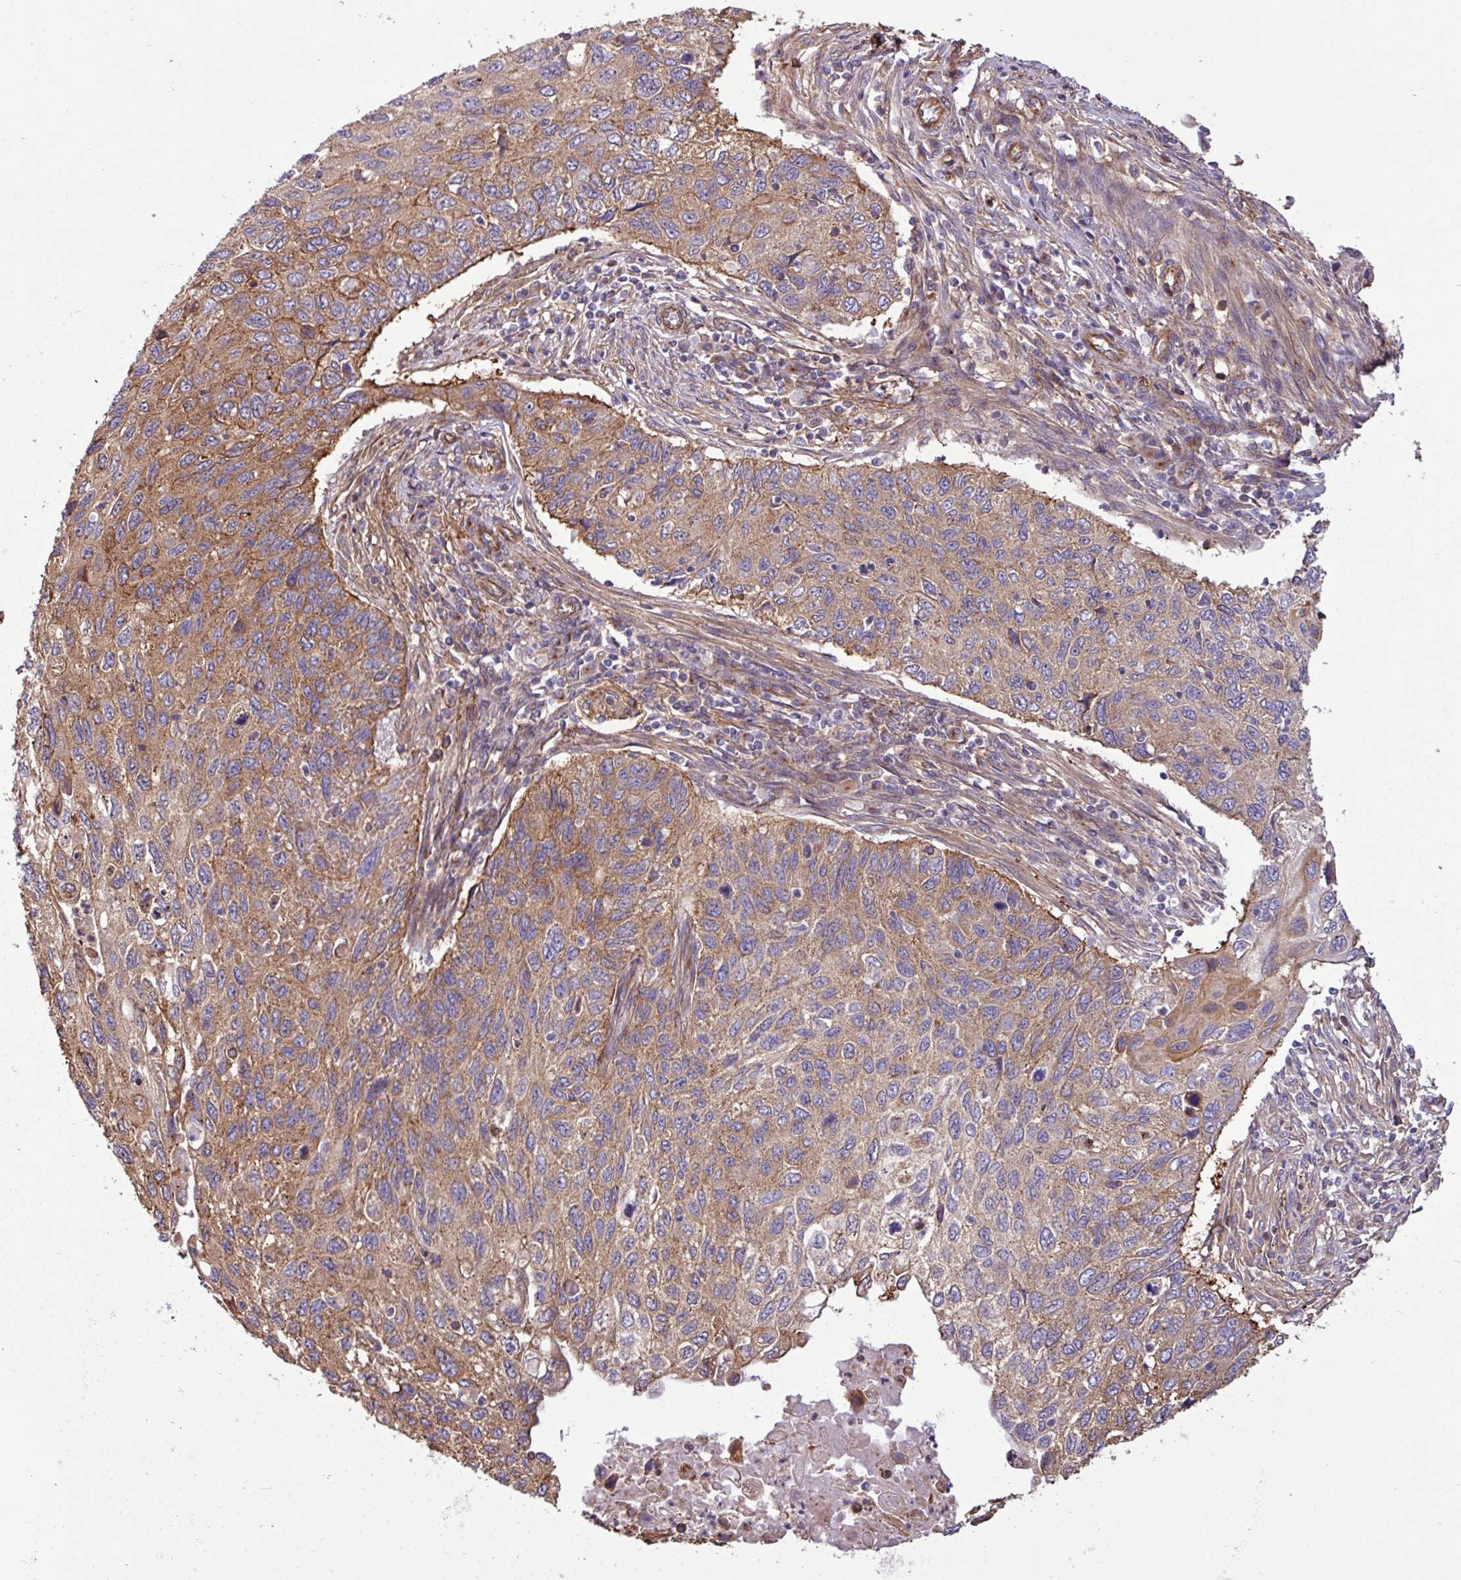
{"staining": {"intensity": "moderate", "quantity": ">75%", "location": "cytoplasmic/membranous"}, "tissue": "cervical cancer", "cell_type": "Tumor cells", "image_type": "cancer", "snomed": [{"axis": "morphology", "description": "Squamous cell carcinoma, NOS"}, {"axis": "topography", "description": "Cervix"}], "caption": "Tumor cells exhibit moderate cytoplasmic/membranous expression in approximately >75% of cells in cervical cancer (squamous cell carcinoma). The staining was performed using DAB to visualize the protein expression in brown, while the nuclei were stained in blue with hematoxylin (Magnification: 20x).", "gene": "ZNF300", "patient": {"sex": "female", "age": 70}}